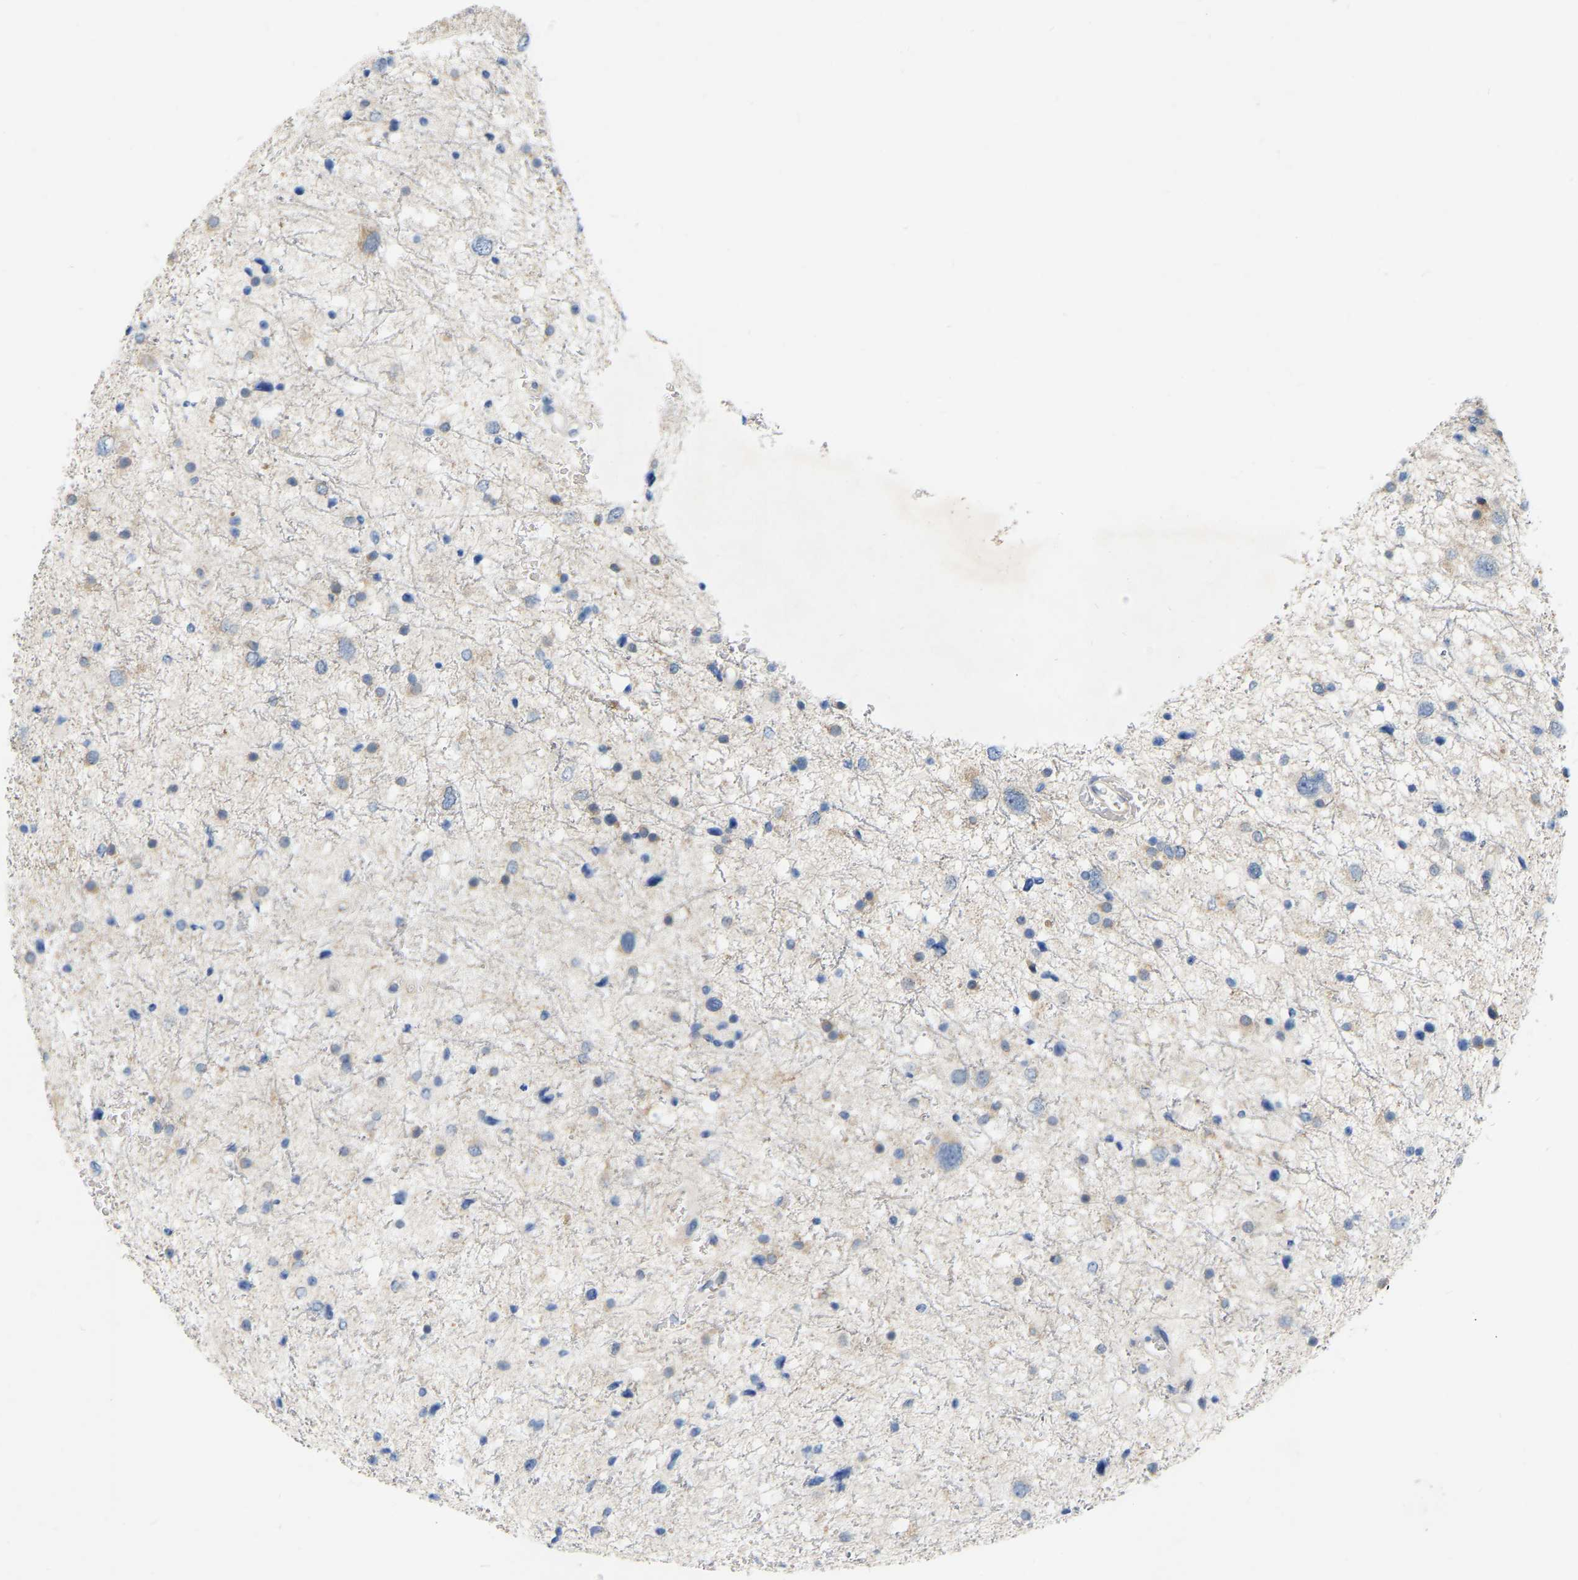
{"staining": {"intensity": "weak", "quantity": "<25%", "location": "cytoplasmic/membranous"}, "tissue": "glioma", "cell_type": "Tumor cells", "image_type": "cancer", "snomed": [{"axis": "morphology", "description": "Glioma, malignant, Low grade"}, {"axis": "topography", "description": "Brain"}], "caption": "IHC of human glioma exhibits no expression in tumor cells. (DAB immunohistochemistry visualized using brightfield microscopy, high magnification).", "gene": "WIPI2", "patient": {"sex": "female", "age": 37}}